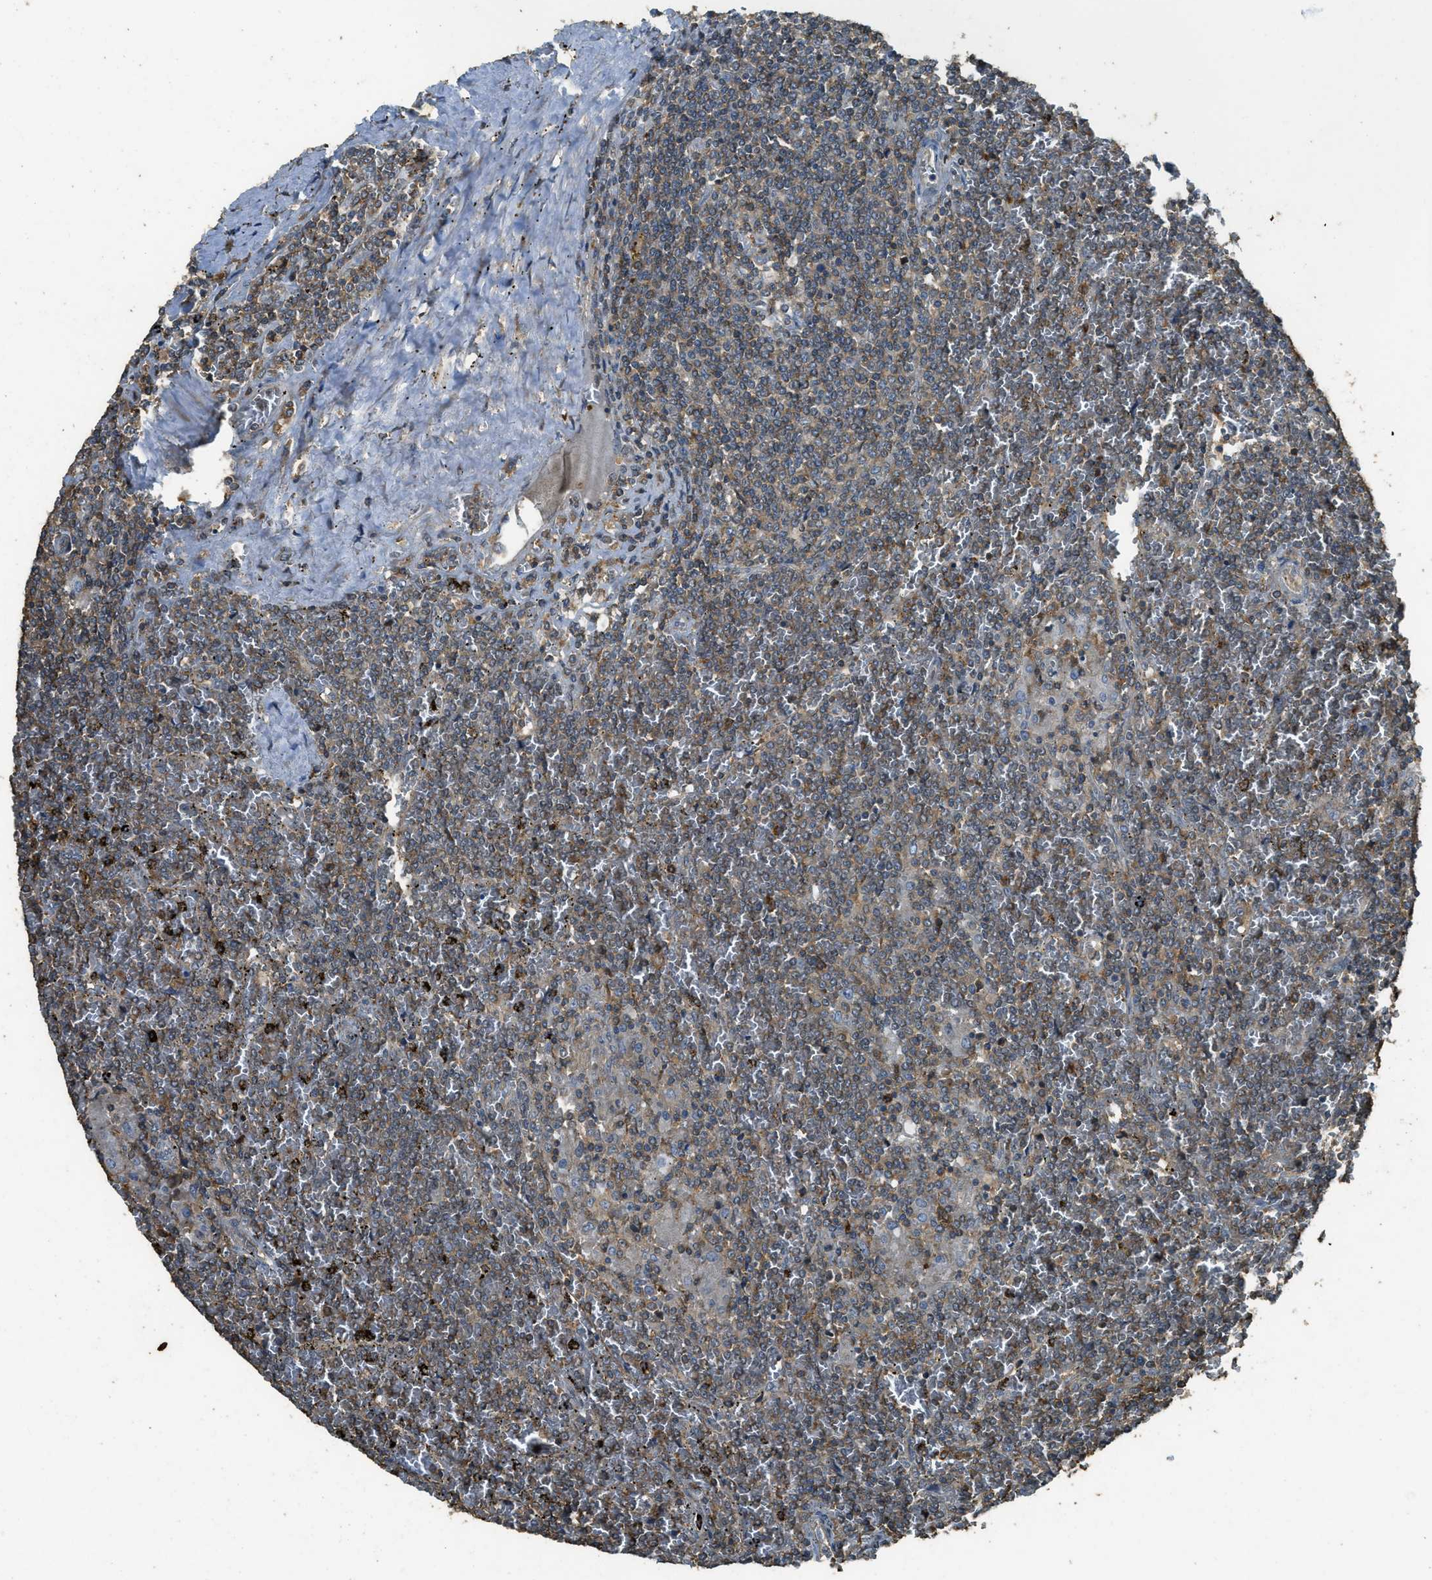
{"staining": {"intensity": "weak", "quantity": "25%-75%", "location": "cytoplasmic/membranous"}, "tissue": "lymphoma", "cell_type": "Tumor cells", "image_type": "cancer", "snomed": [{"axis": "morphology", "description": "Malignant lymphoma, non-Hodgkin's type, Low grade"}, {"axis": "topography", "description": "Spleen"}], "caption": "Immunohistochemistry (IHC) staining of low-grade malignant lymphoma, non-Hodgkin's type, which demonstrates low levels of weak cytoplasmic/membranous positivity in about 25%-75% of tumor cells indicating weak cytoplasmic/membranous protein expression. The staining was performed using DAB (brown) for protein detection and nuclei were counterstained in hematoxylin (blue).", "gene": "PPP6R3", "patient": {"sex": "female", "age": 19}}